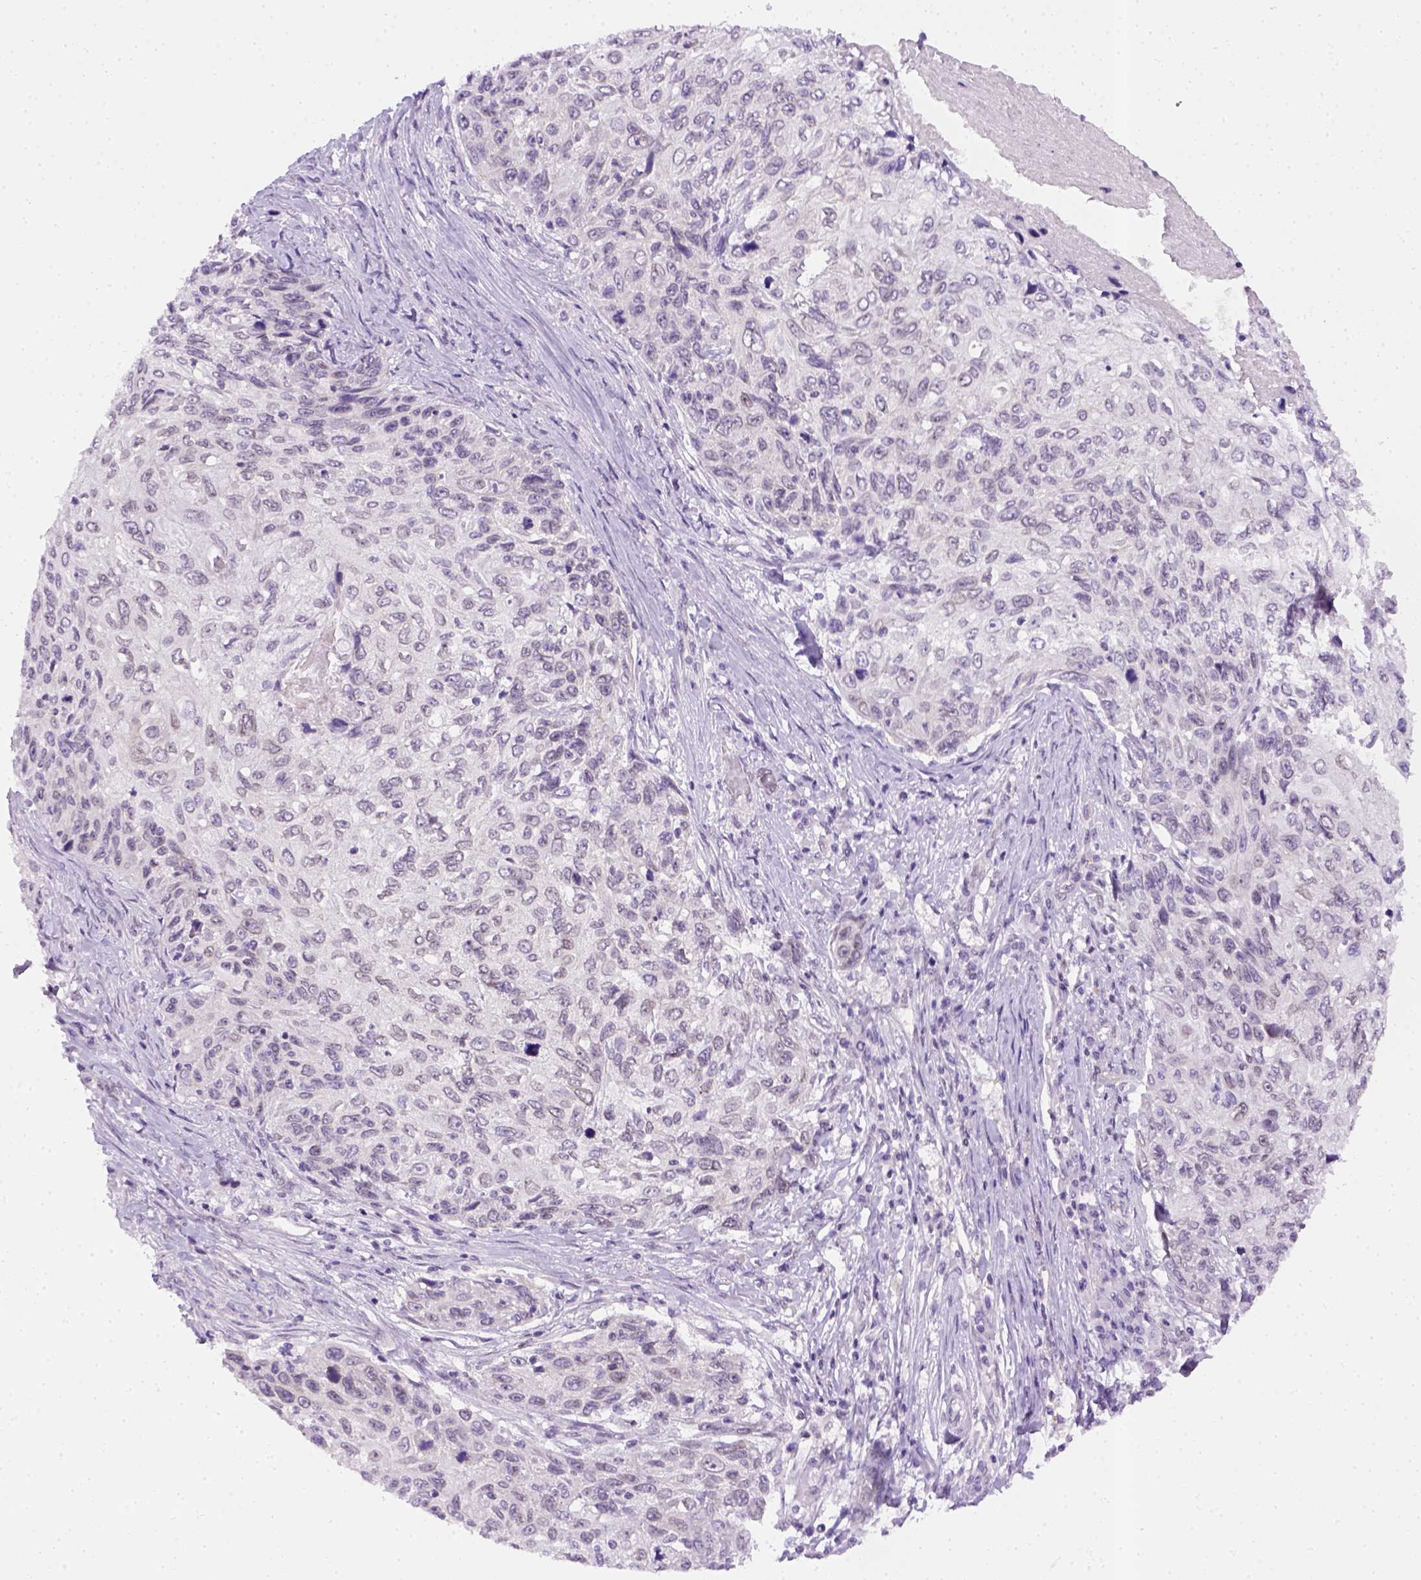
{"staining": {"intensity": "negative", "quantity": "none", "location": "none"}, "tissue": "skin cancer", "cell_type": "Tumor cells", "image_type": "cancer", "snomed": [{"axis": "morphology", "description": "Squamous cell carcinoma, NOS"}, {"axis": "topography", "description": "Skin"}], "caption": "A photomicrograph of human squamous cell carcinoma (skin) is negative for staining in tumor cells. Brightfield microscopy of immunohistochemistry stained with DAB (3,3'-diaminobenzidine) (brown) and hematoxylin (blue), captured at high magnification.", "gene": "FAM184B", "patient": {"sex": "male", "age": 92}}